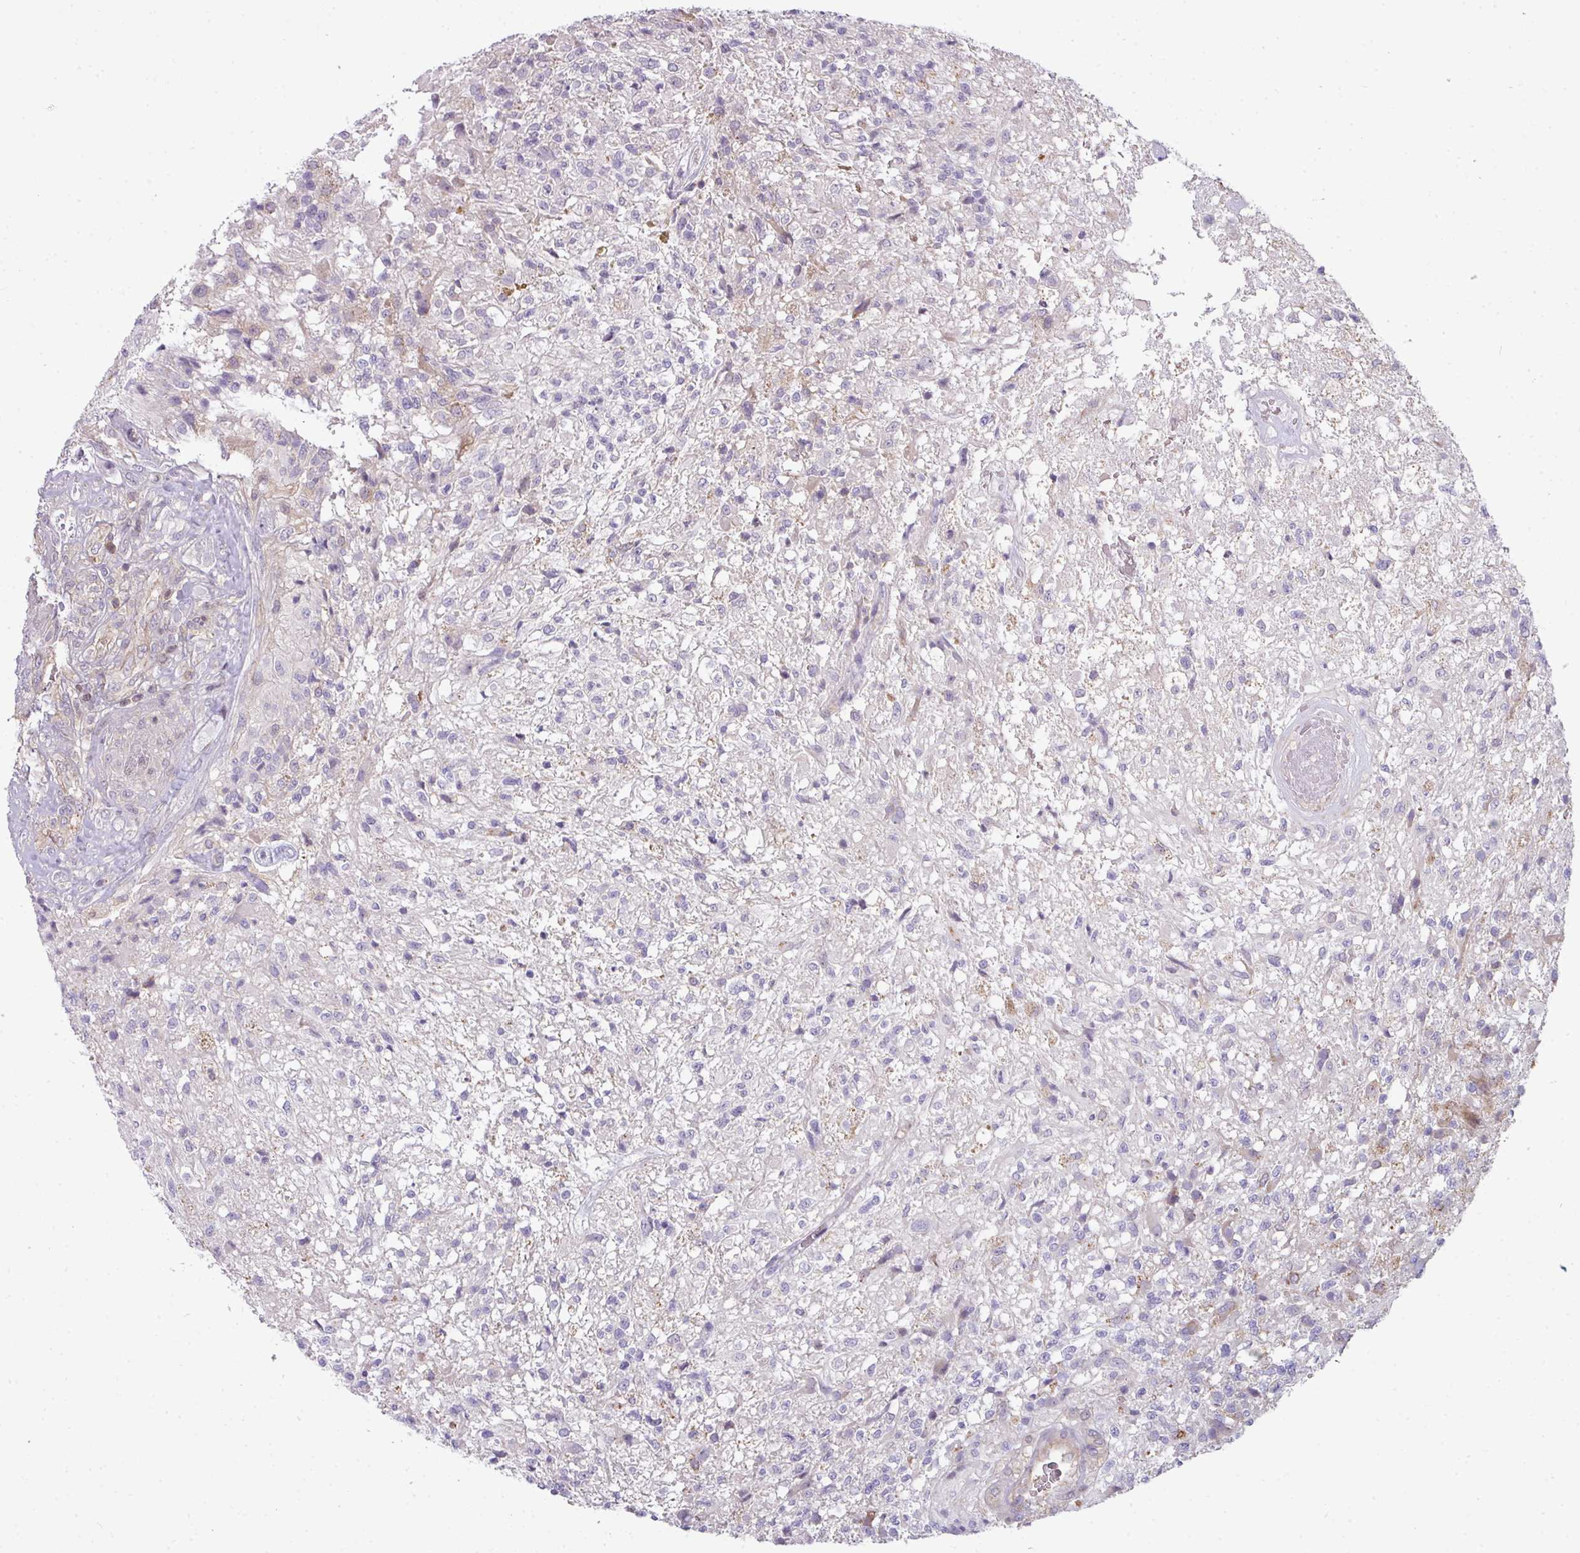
{"staining": {"intensity": "negative", "quantity": "none", "location": "none"}, "tissue": "glioma", "cell_type": "Tumor cells", "image_type": "cancer", "snomed": [{"axis": "morphology", "description": "Glioma, malignant, High grade"}, {"axis": "topography", "description": "Brain"}], "caption": "There is no significant expression in tumor cells of malignant glioma (high-grade). The staining is performed using DAB brown chromogen with nuclei counter-stained in using hematoxylin.", "gene": "STAT5A", "patient": {"sex": "male", "age": 56}}